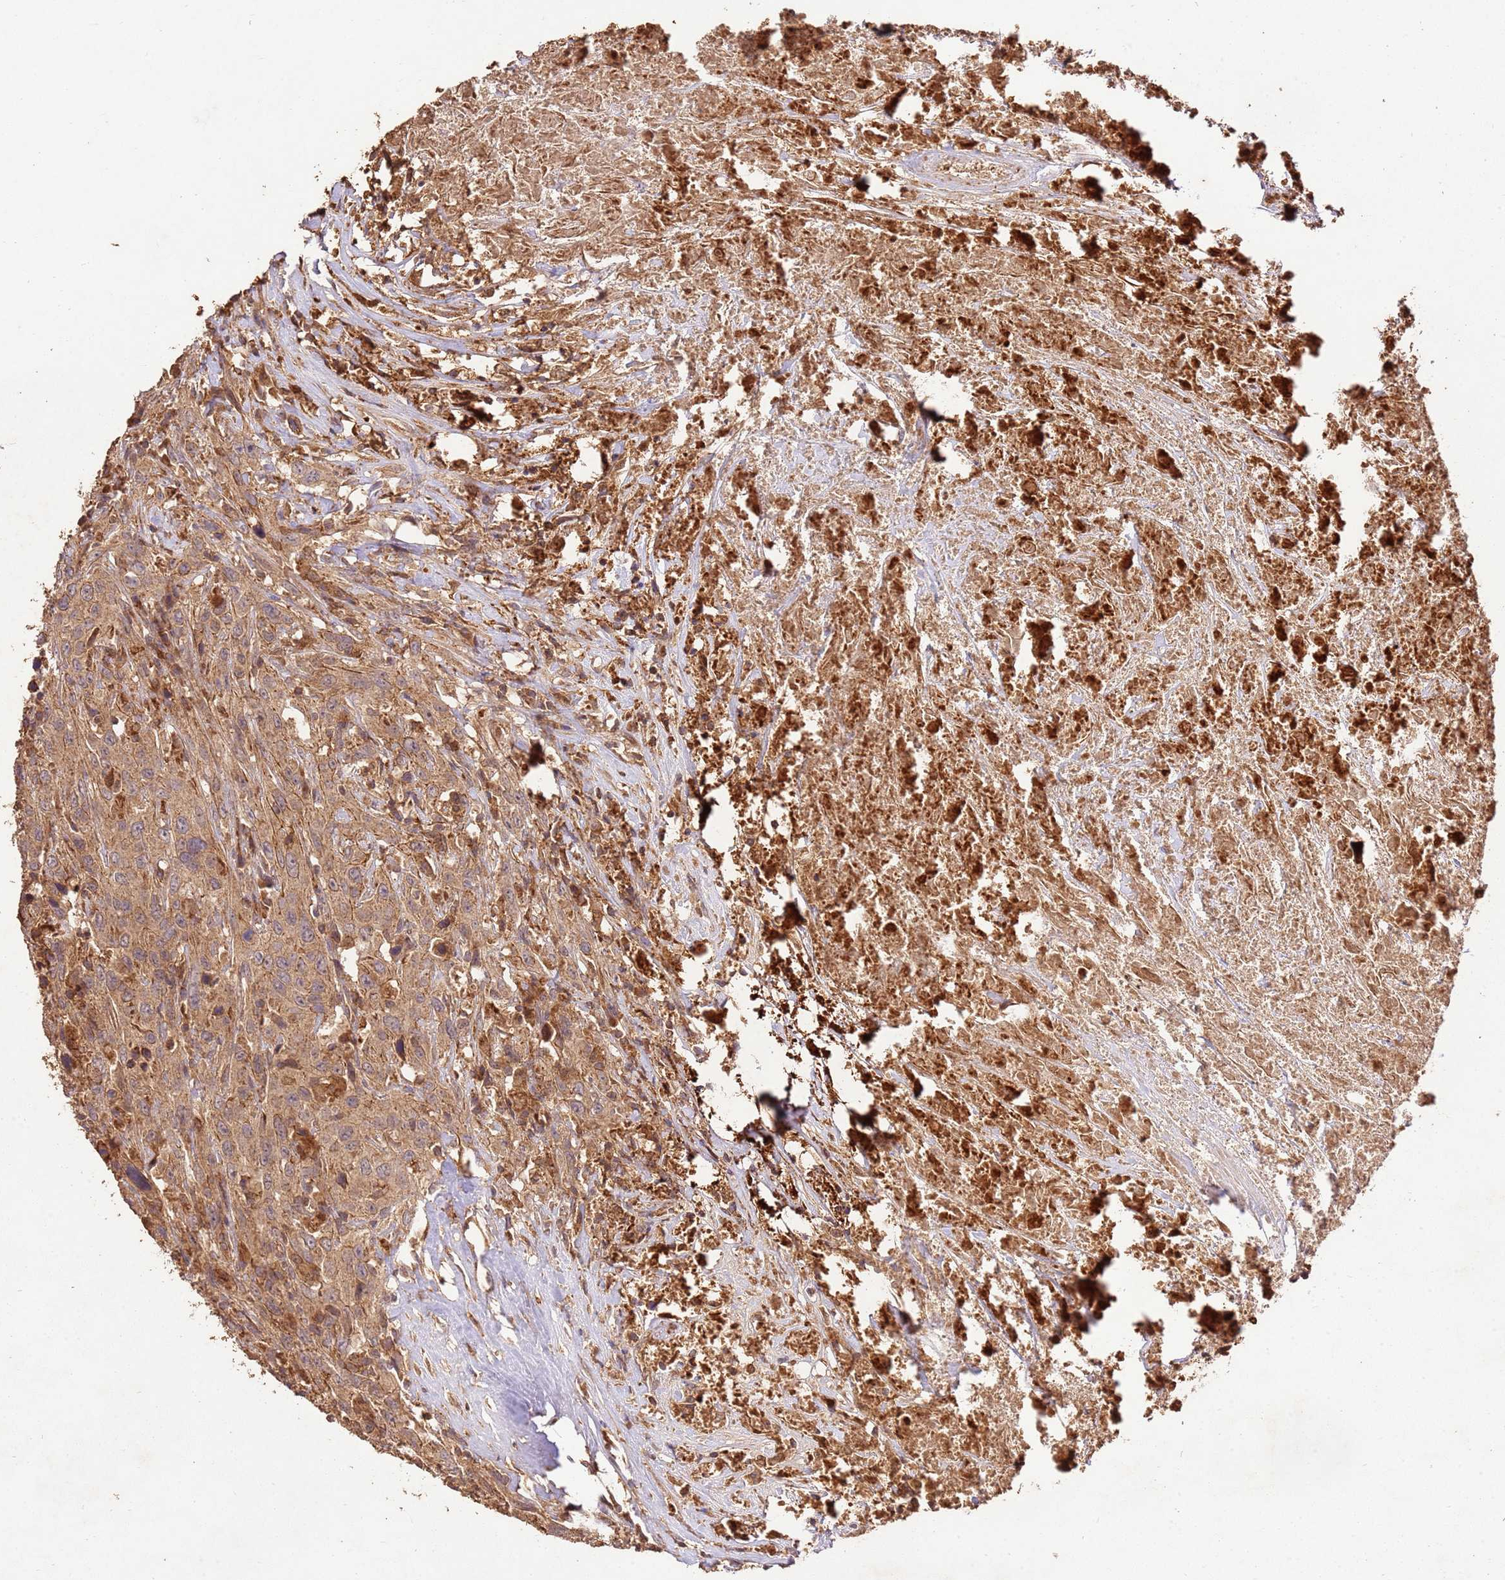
{"staining": {"intensity": "moderate", "quantity": ">75%", "location": "cytoplasmic/membranous"}, "tissue": "urothelial cancer", "cell_type": "Tumor cells", "image_type": "cancer", "snomed": [{"axis": "morphology", "description": "Urothelial carcinoma, High grade"}, {"axis": "topography", "description": "Urinary bladder"}], "caption": "Immunohistochemical staining of high-grade urothelial carcinoma exhibits medium levels of moderate cytoplasmic/membranous positivity in about >75% of tumor cells.", "gene": "LRRC28", "patient": {"sex": "male", "age": 61}}